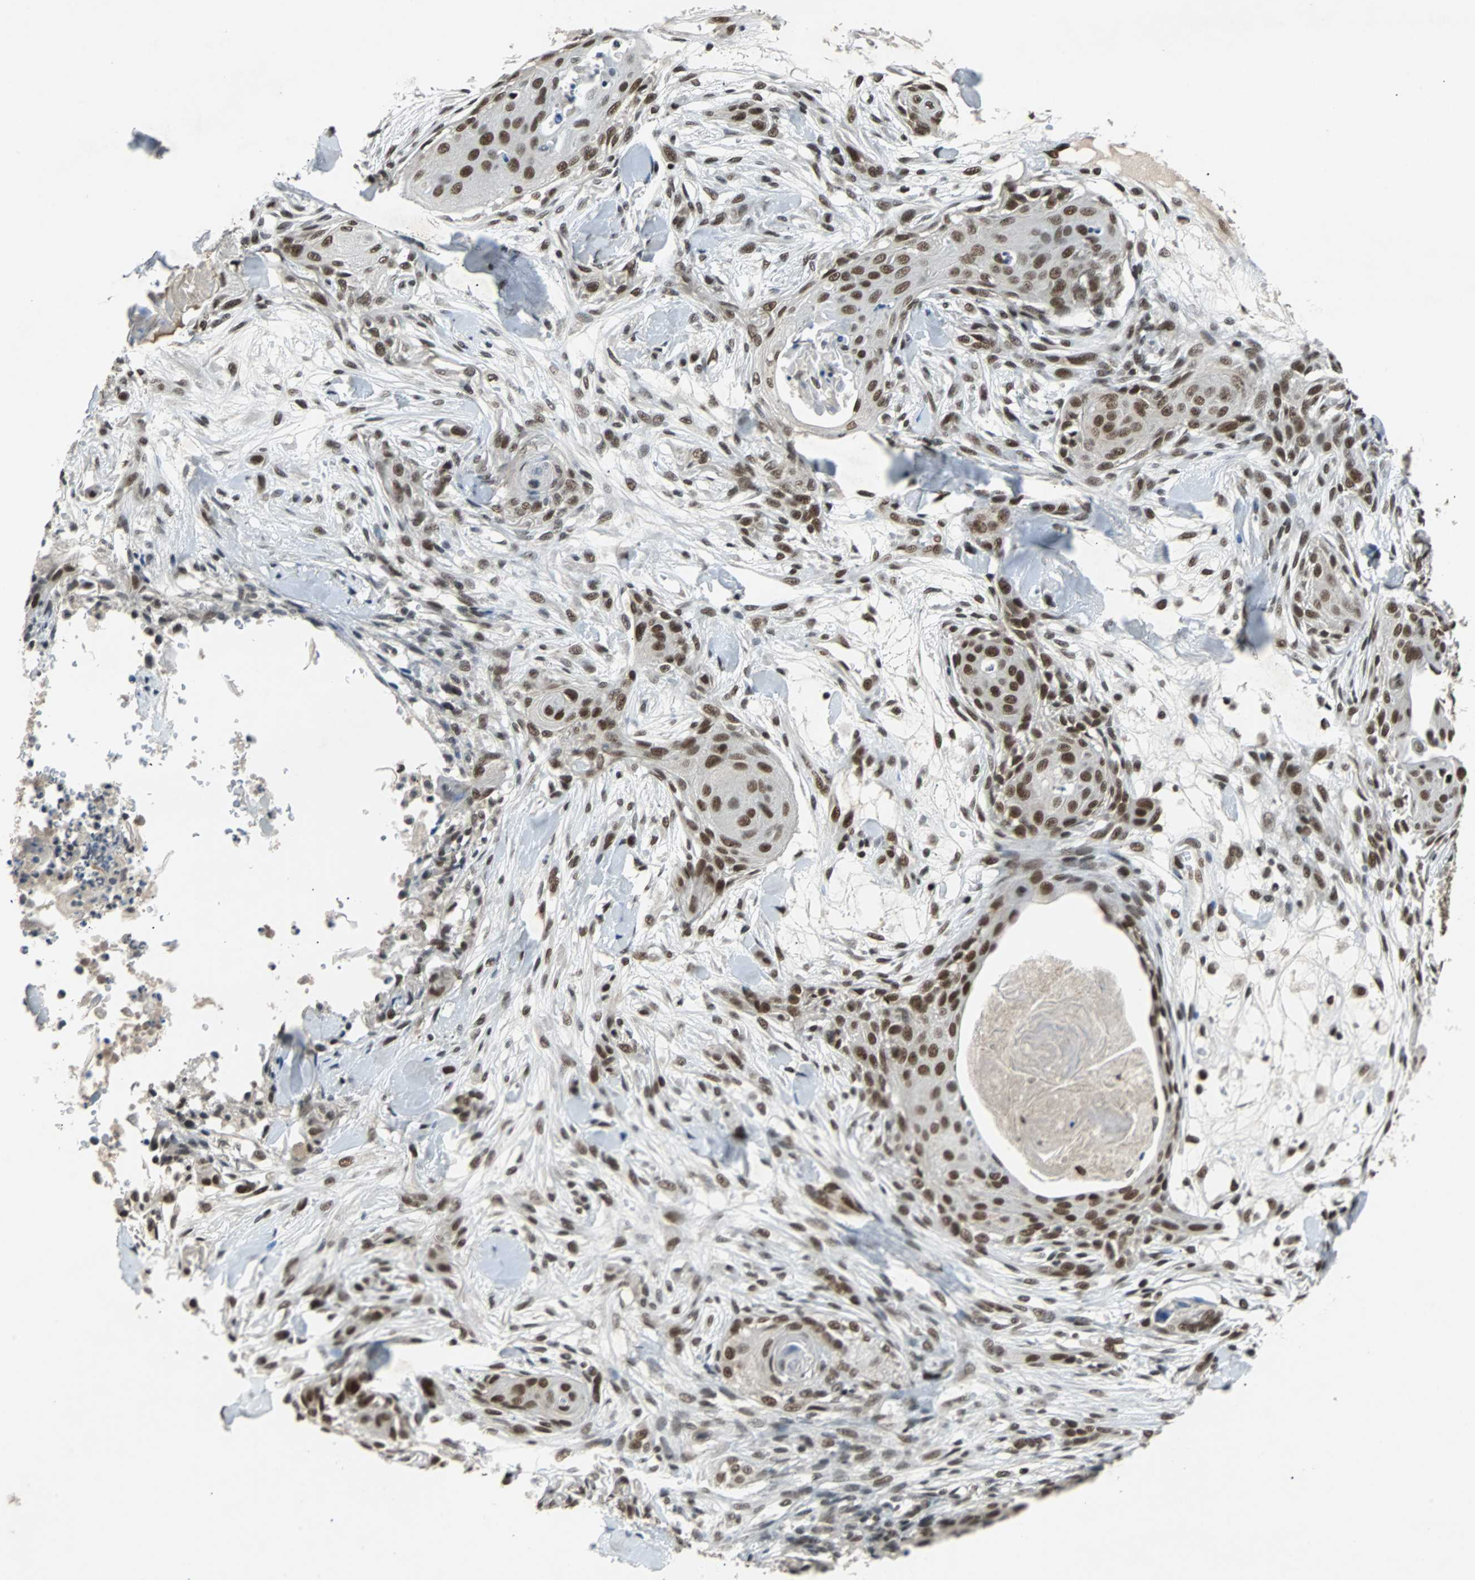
{"staining": {"intensity": "strong", "quantity": ">75%", "location": "nuclear"}, "tissue": "skin cancer", "cell_type": "Tumor cells", "image_type": "cancer", "snomed": [{"axis": "morphology", "description": "Squamous cell carcinoma, NOS"}, {"axis": "topography", "description": "Skin"}], "caption": "Skin cancer (squamous cell carcinoma) stained with a brown dye demonstrates strong nuclear positive positivity in about >75% of tumor cells.", "gene": "GATAD2A", "patient": {"sex": "female", "age": 59}}